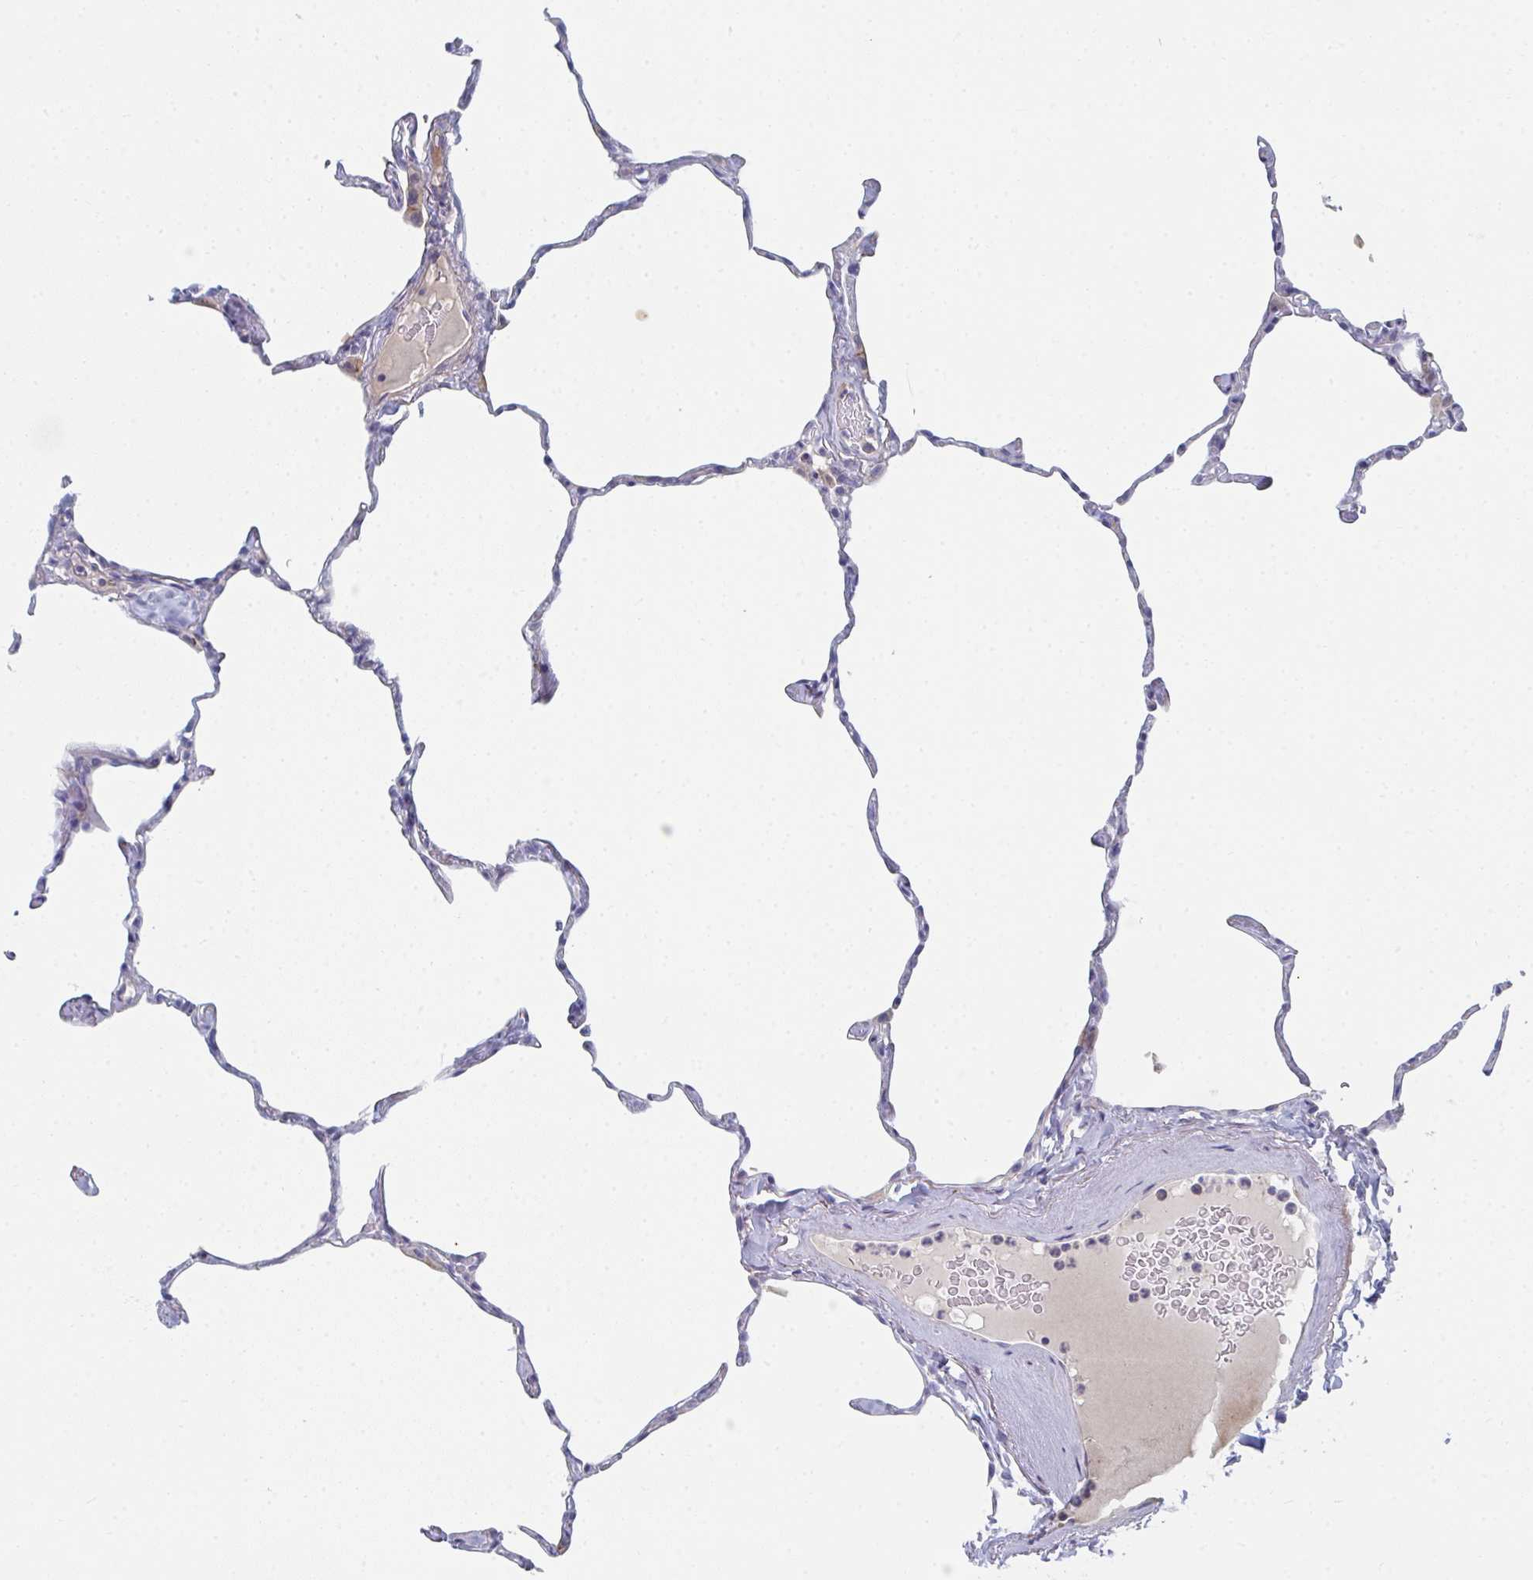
{"staining": {"intensity": "negative", "quantity": "none", "location": "none"}, "tissue": "lung", "cell_type": "Alveolar cells", "image_type": "normal", "snomed": [{"axis": "morphology", "description": "Normal tissue, NOS"}, {"axis": "topography", "description": "Lung"}], "caption": "The histopathology image demonstrates no significant positivity in alveolar cells of lung.", "gene": "PSMG1", "patient": {"sex": "male", "age": 65}}